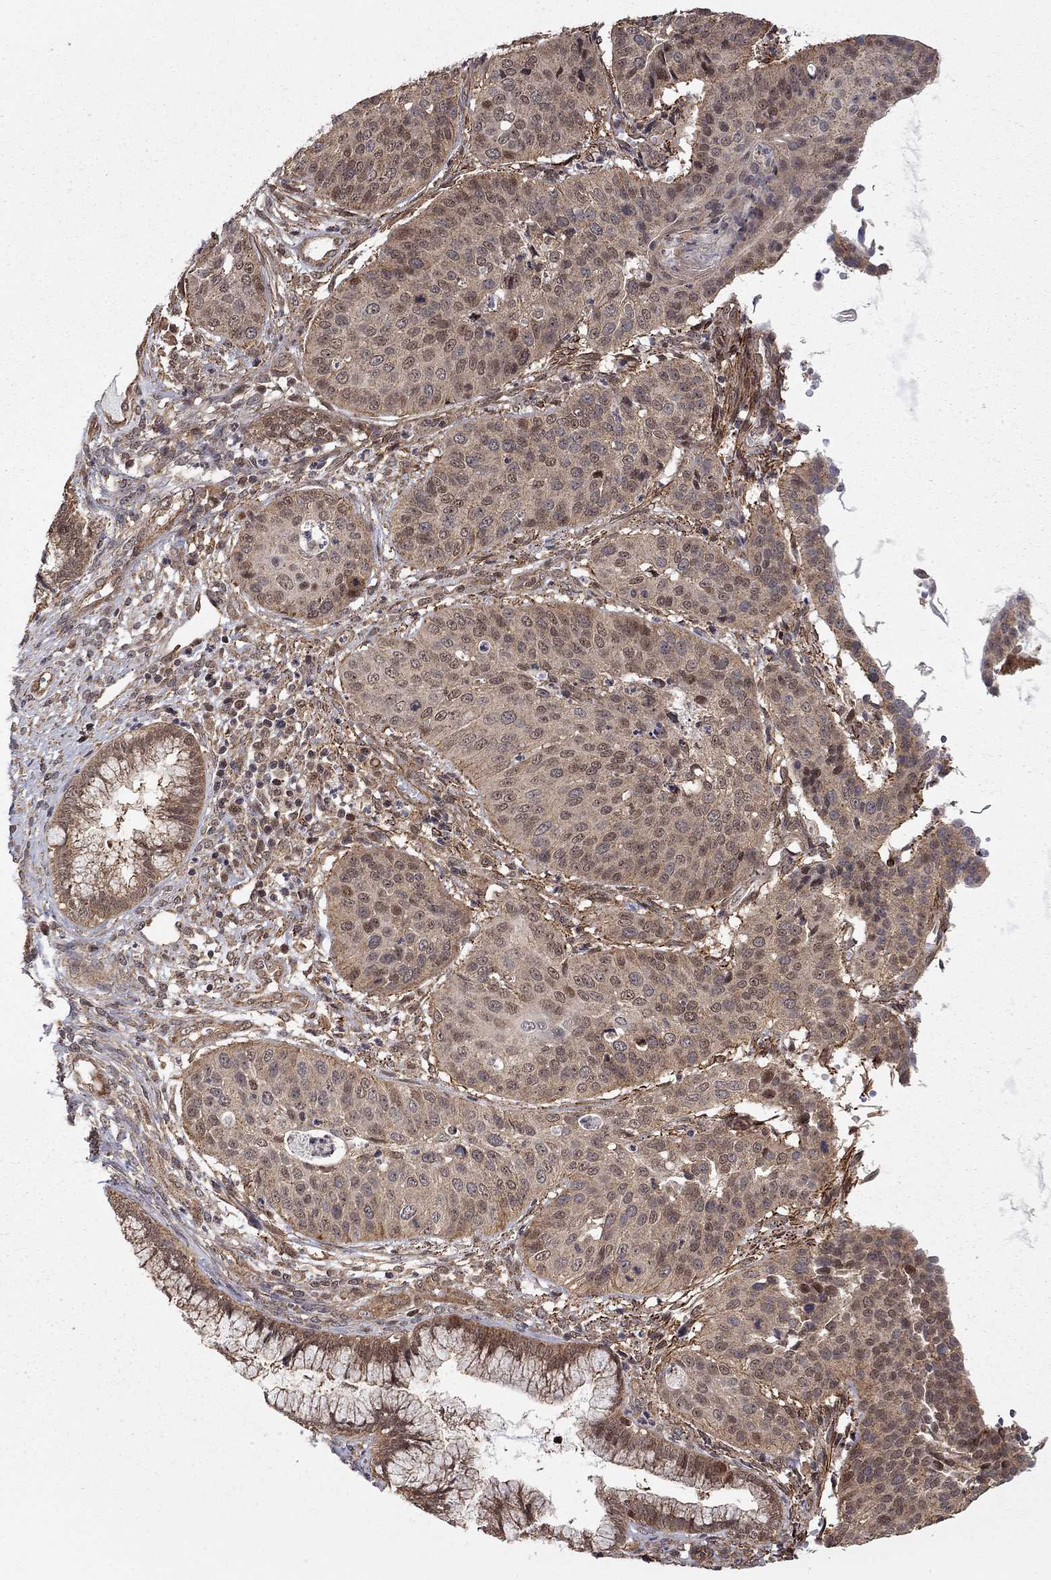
{"staining": {"intensity": "moderate", "quantity": "<25%", "location": "nuclear"}, "tissue": "cervical cancer", "cell_type": "Tumor cells", "image_type": "cancer", "snomed": [{"axis": "morphology", "description": "Normal tissue, NOS"}, {"axis": "morphology", "description": "Squamous cell carcinoma, NOS"}, {"axis": "topography", "description": "Cervix"}], "caption": "The immunohistochemical stain shows moderate nuclear positivity in tumor cells of cervical cancer tissue.", "gene": "TDP1", "patient": {"sex": "female", "age": 39}}